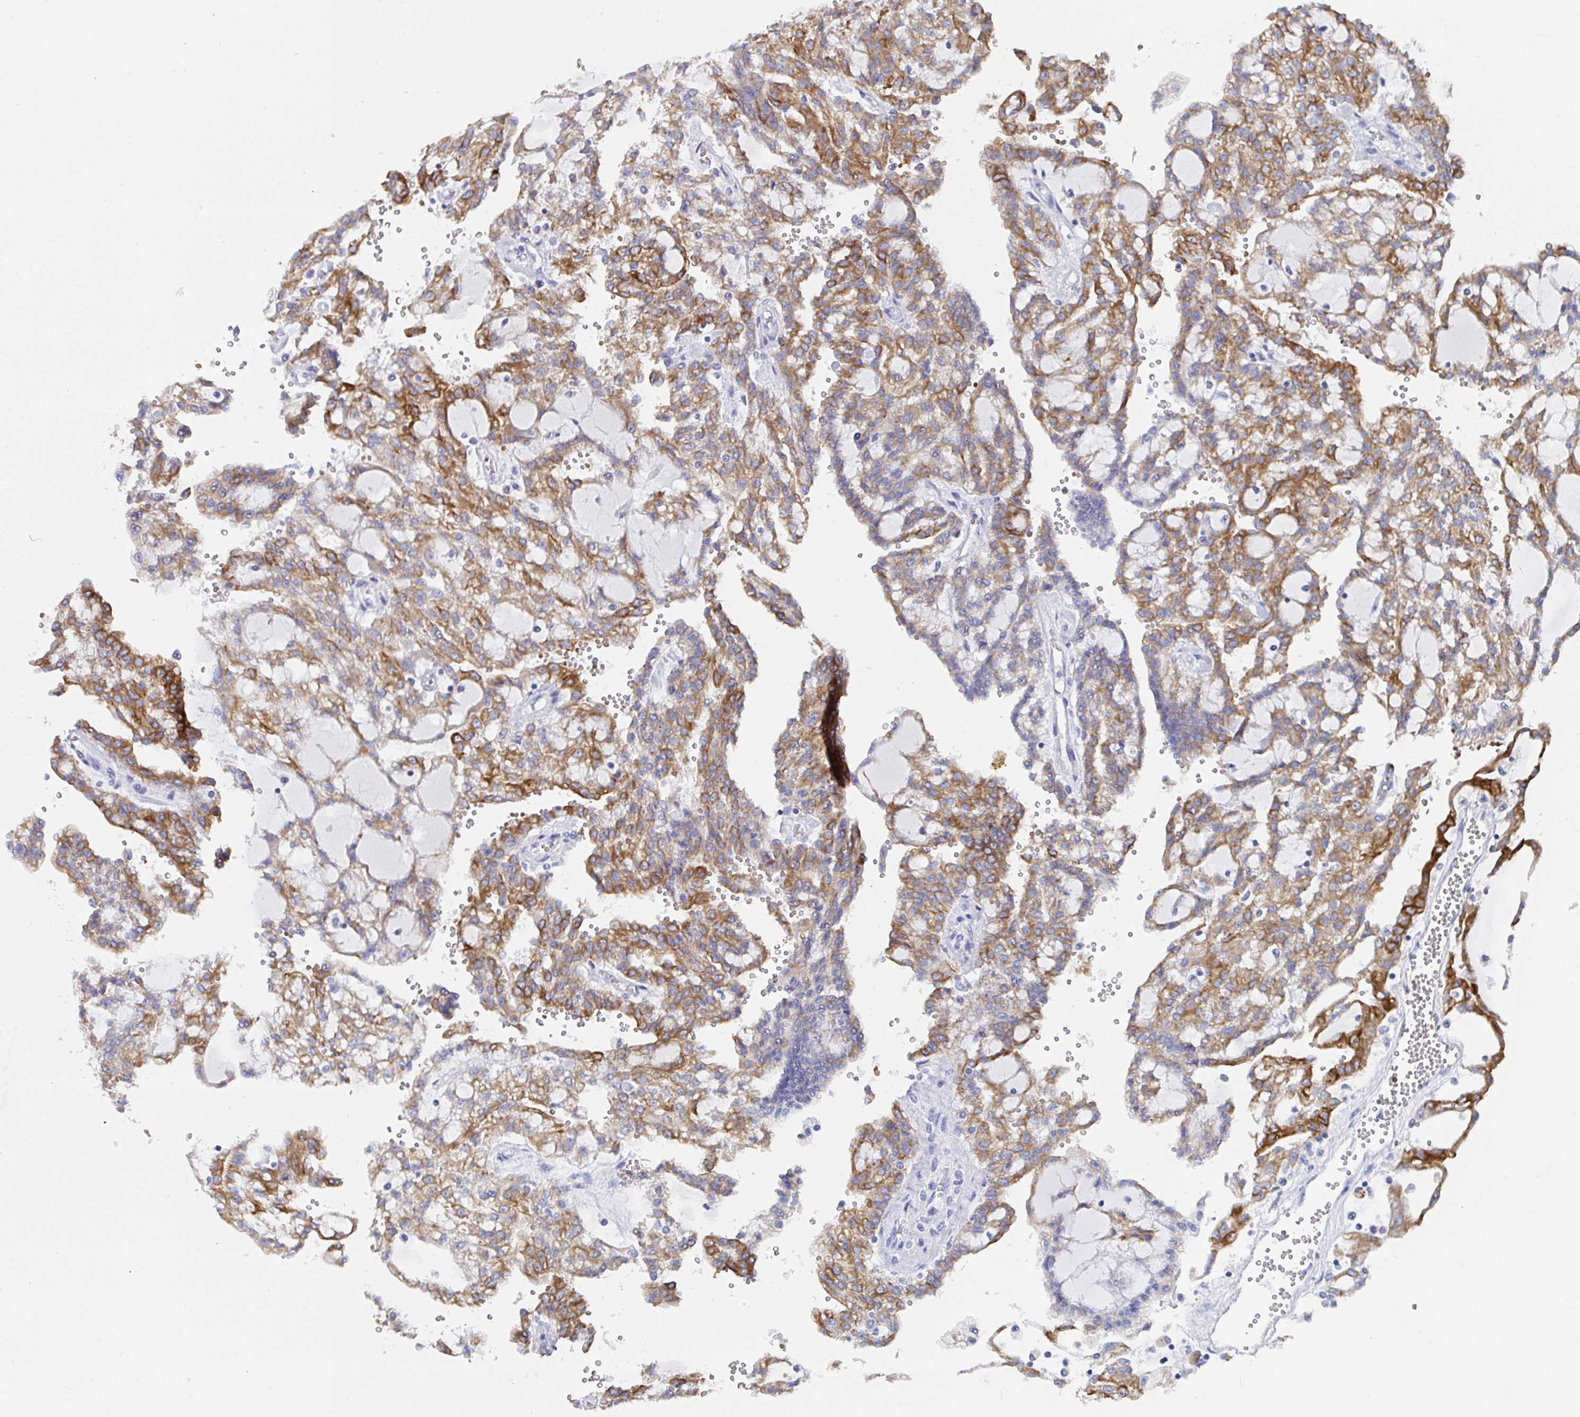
{"staining": {"intensity": "moderate", "quantity": ">75%", "location": "cytoplasmic/membranous"}, "tissue": "renal cancer", "cell_type": "Tumor cells", "image_type": "cancer", "snomed": [{"axis": "morphology", "description": "Adenocarcinoma, NOS"}, {"axis": "topography", "description": "Kidney"}], "caption": "Protein staining displays moderate cytoplasmic/membranous staining in about >75% of tumor cells in adenocarcinoma (renal). The protein is shown in brown color, while the nuclei are stained blue.", "gene": "CLDN8", "patient": {"sex": "male", "age": 63}}